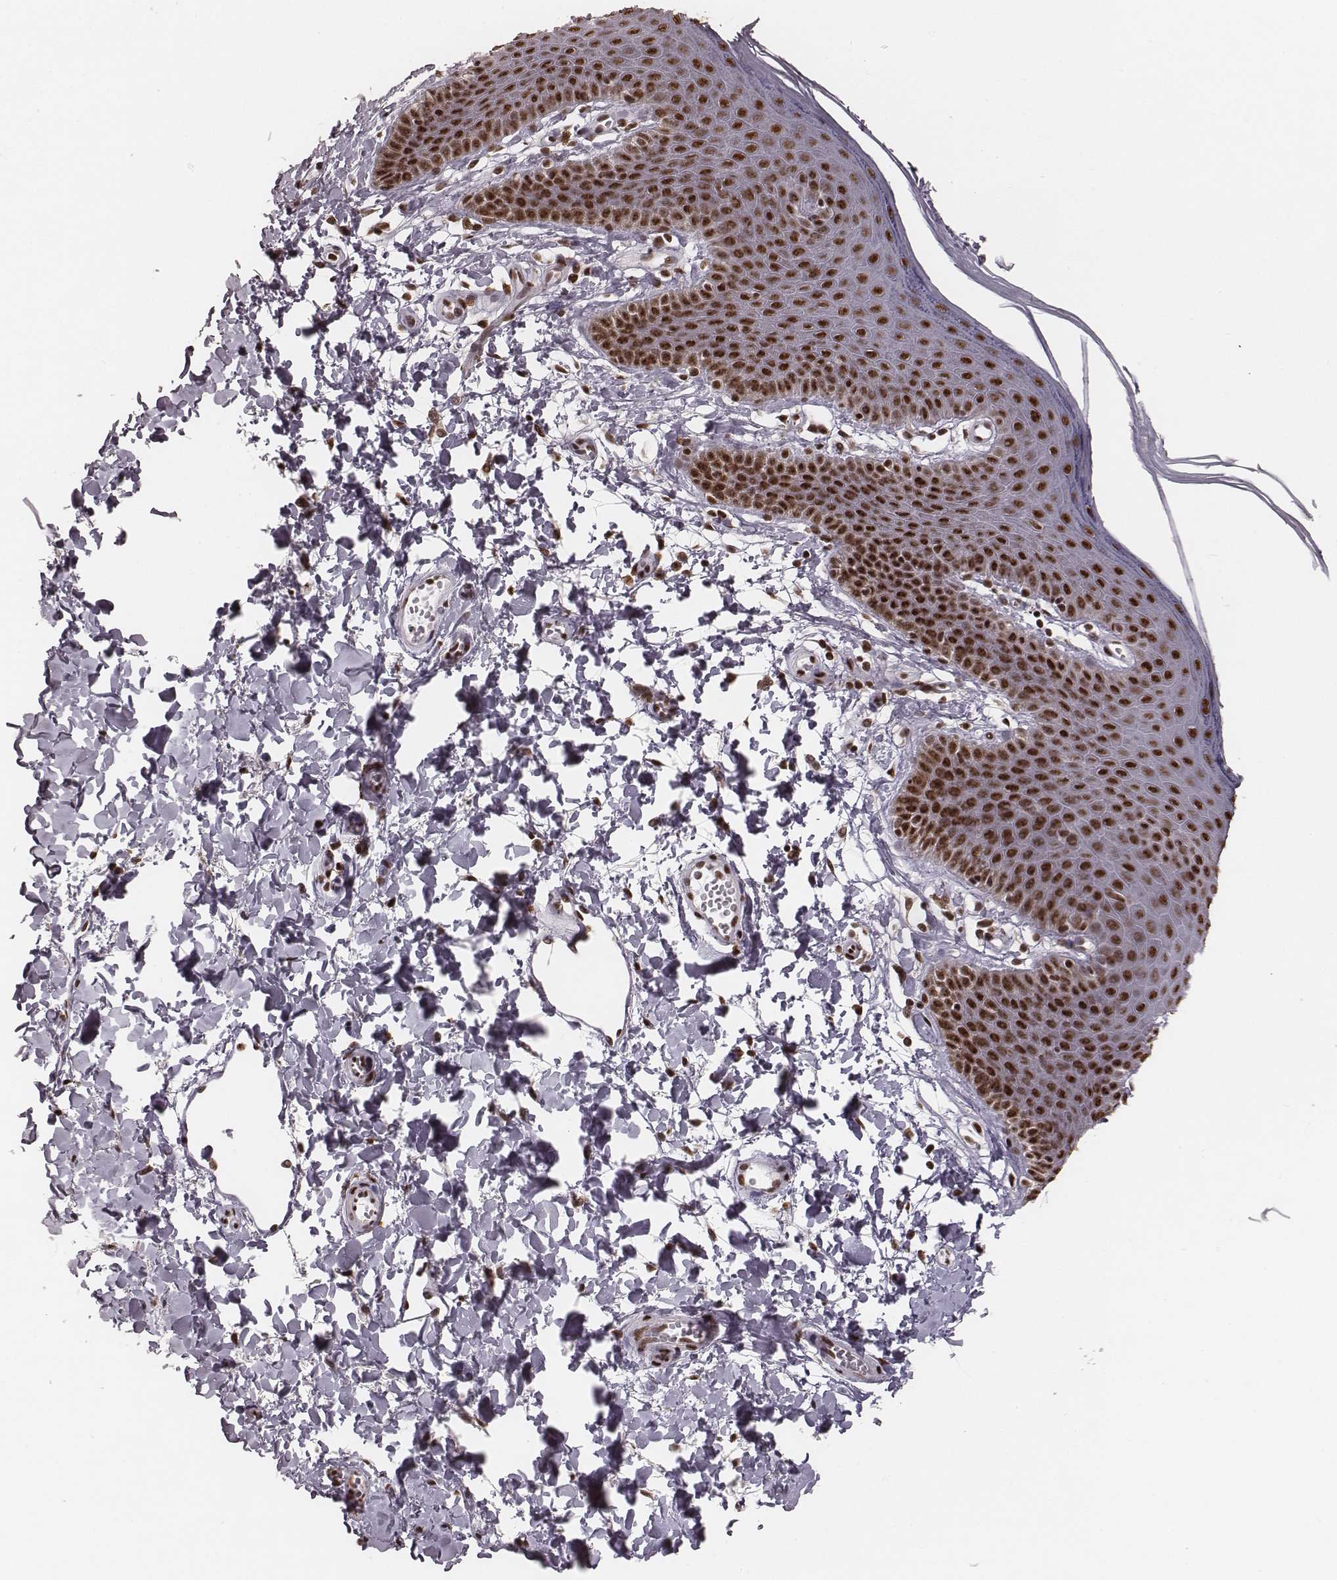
{"staining": {"intensity": "strong", "quantity": ">75%", "location": "nuclear"}, "tissue": "skin", "cell_type": "Epidermal cells", "image_type": "normal", "snomed": [{"axis": "morphology", "description": "Normal tissue, NOS"}, {"axis": "topography", "description": "Anal"}], "caption": "DAB immunohistochemical staining of unremarkable human skin displays strong nuclear protein staining in approximately >75% of epidermal cells. Using DAB (brown) and hematoxylin (blue) stains, captured at high magnification using brightfield microscopy.", "gene": "LUC7L", "patient": {"sex": "male", "age": 53}}